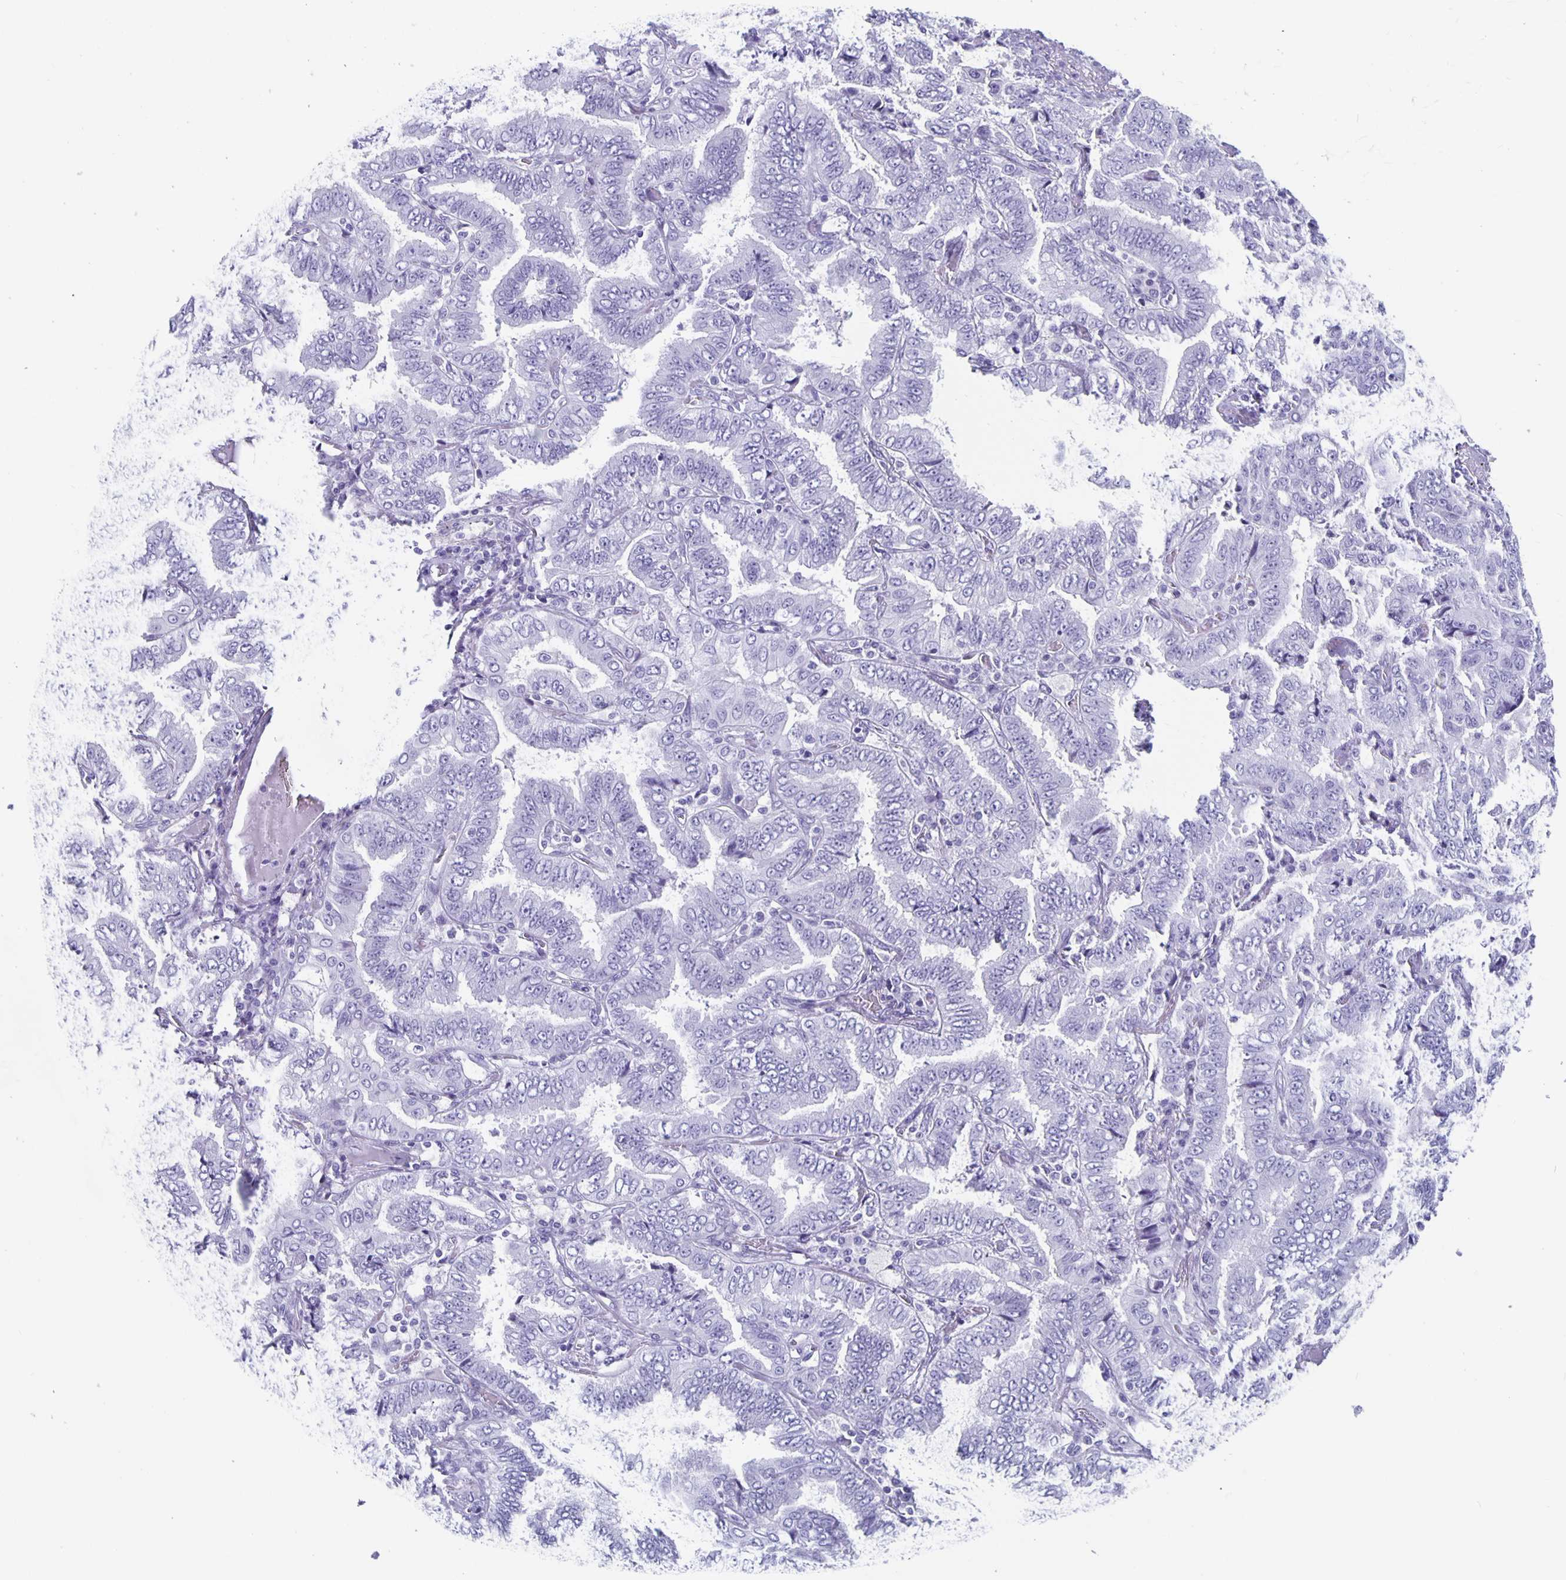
{"staining": {"intensity": "negative", "quantity": "none", "location": "none"}, "tissue": "lung cancer", "cell_type": "Tumor cells", "image_type": "cancer", "snomed": [{"axis": "morphology", "description": "Aneuploidy"}, {"axis": "morphology", "description": "Adenocarcinoma, NOS"}, {"axis": "morphology", "description": "Adenocarcinoma, metastatic, NOS"}, {"axis": "topography", "description": "Lymph node"}, {"axis": "topography", "description": "Lung"}], "caption": "An image of lung adenocarcinoma stained for a protein shows no brown staining in tumor cells. (DAB (3,3'-diaminobenzidine) immunohistochemistry (IHC) with hematoxylin counter stain).", "gene": "MAGEC2", "patient": {"sex": "female", "age": 48}}